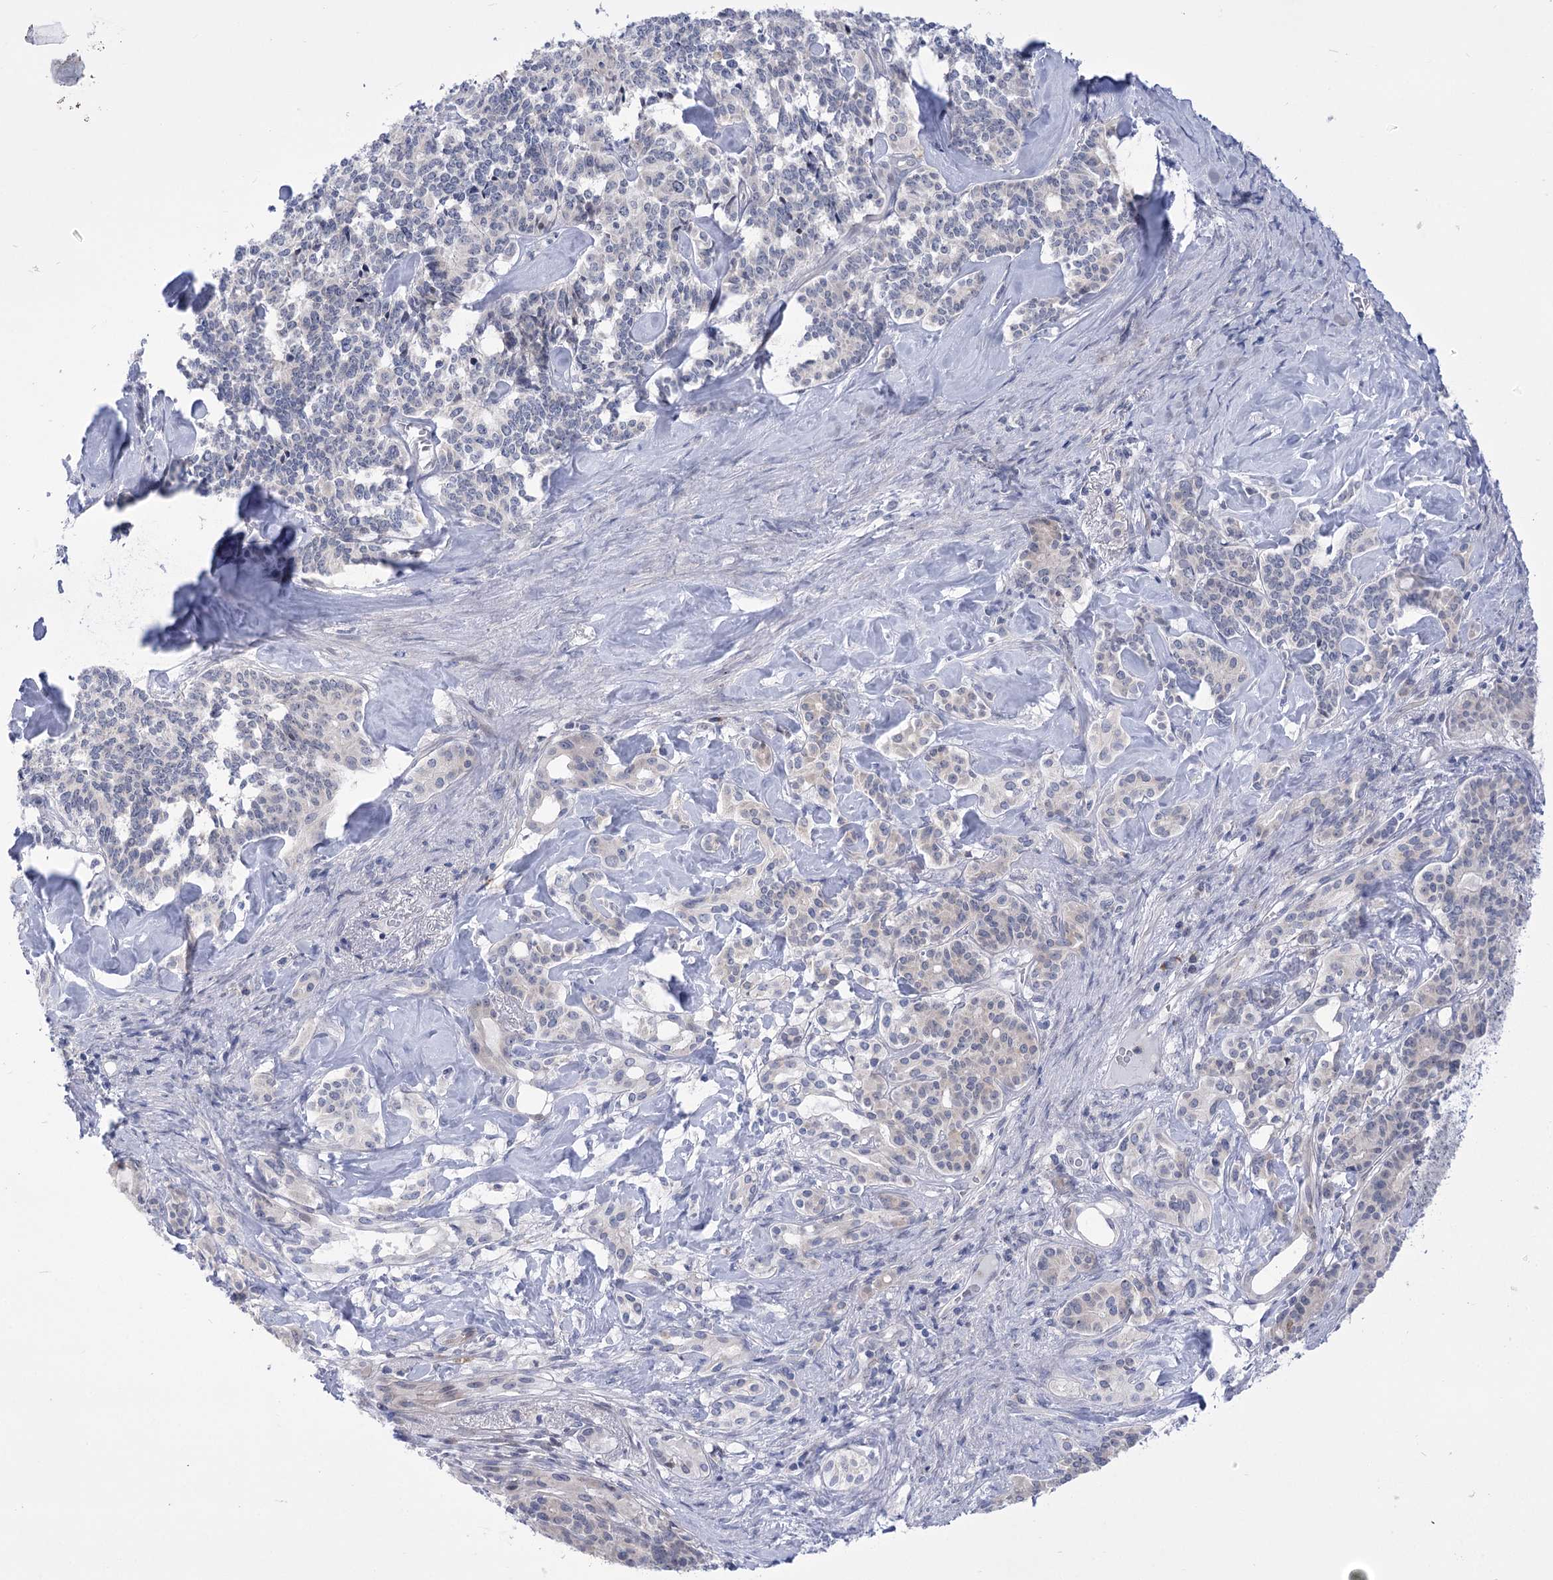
{"staining": {"intensity": "negative", "quantity": "none", "location": "none"}, "tissue": "pancreatic cancer", "cell_type": "Tumor cells", "image_type": "cancer", "snomed": [{"axis": "morphology", "description": "Adenocarcinoma, NOS"}, {"axis": "topography", "description": "Pancreas"}], "caption": "Tumor cells show no significant positivity in adenocarcinoma (pancreatic).", "gene": "BEND7", "patient": {"sex": "female", "age": 74}}